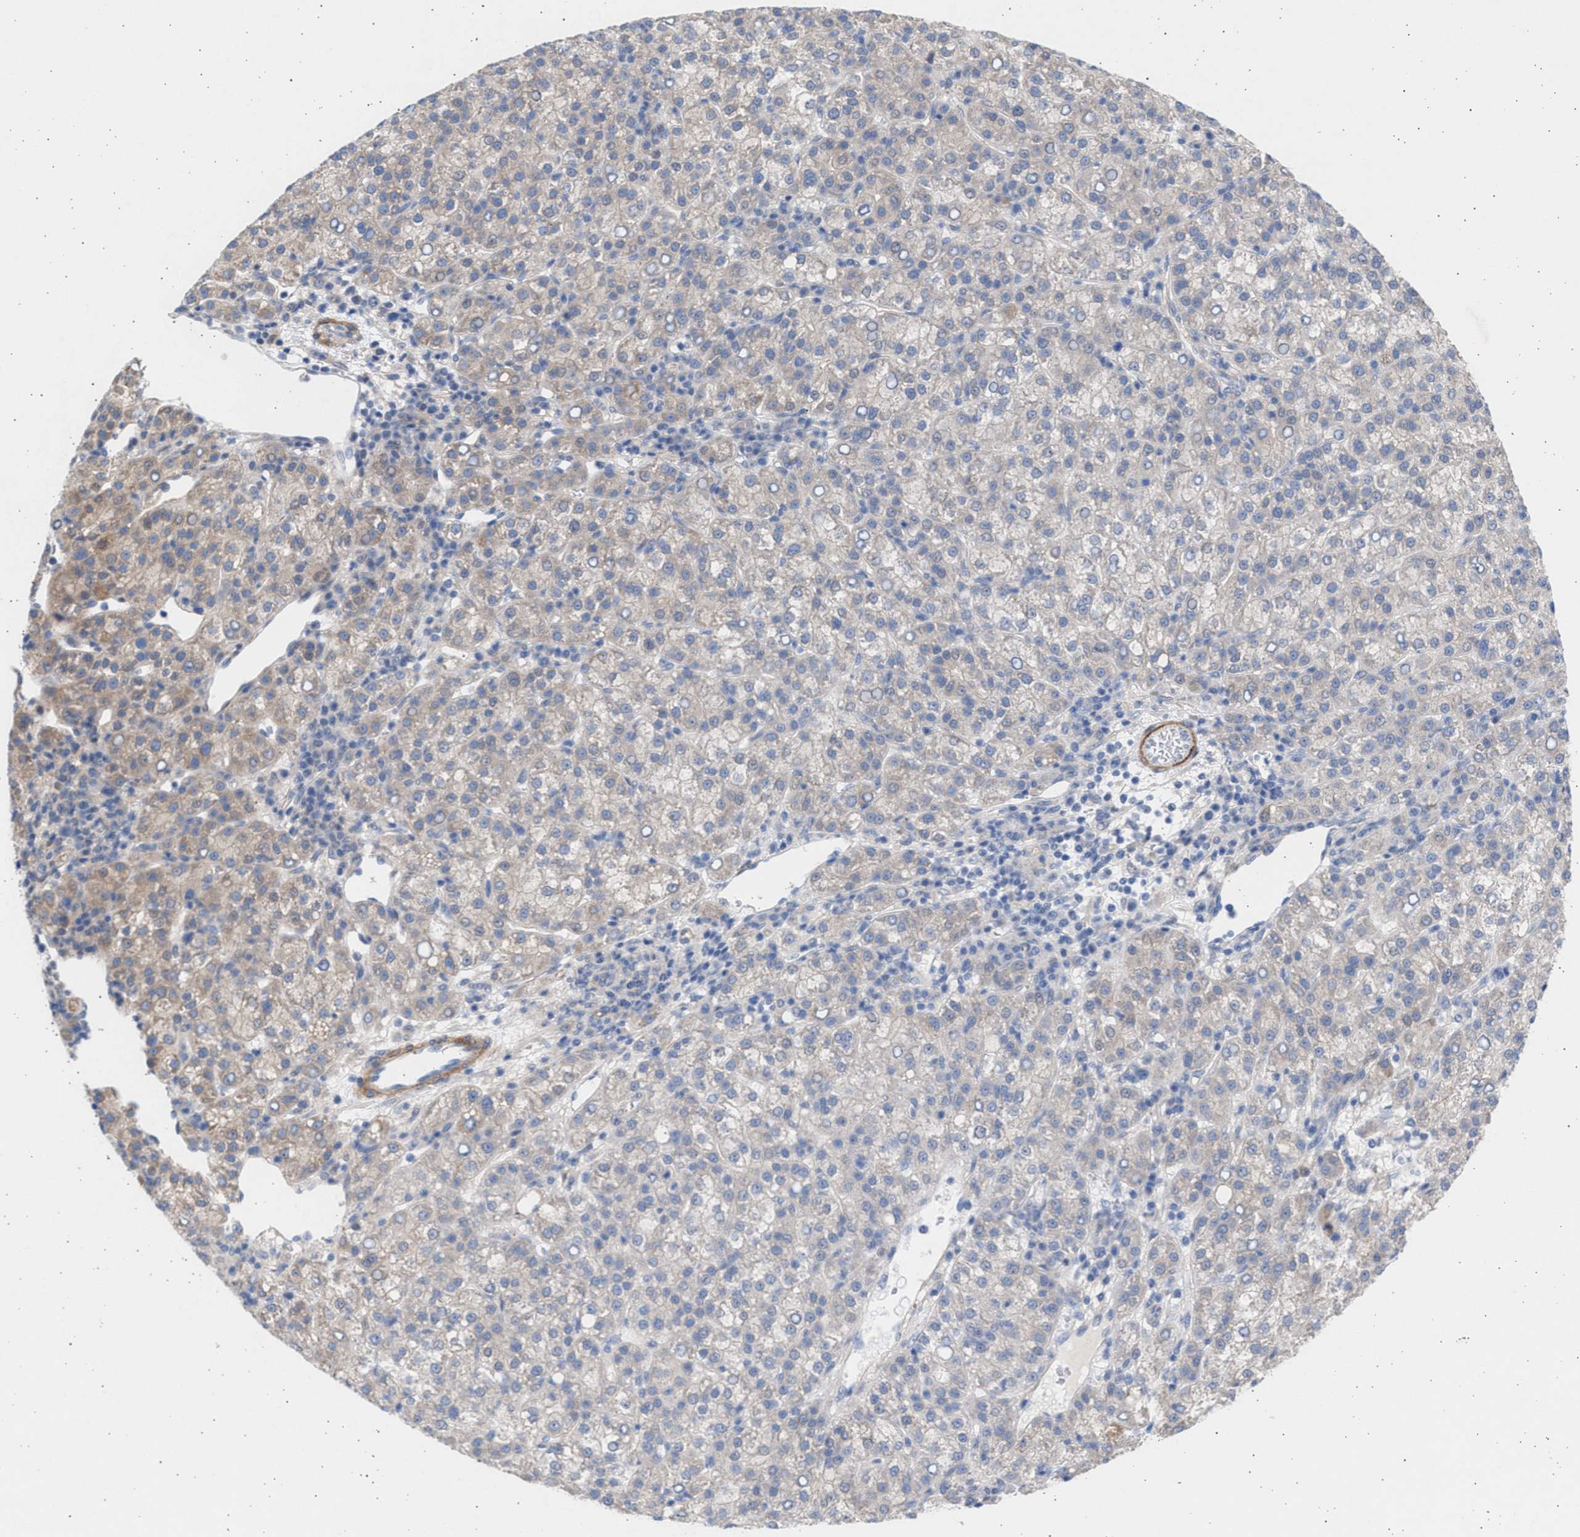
{"staining": {"intensity": "weak", "quantity": "<25%", "location": "cytoplasmic/membranous"}, "tissue": "liver cancer", "cell_type": "Tumor cells", "image_type": "cancer", "snomed": [{"axis": "morphology", "description": "Carcinoma, Hepatocellular, NOS"}, {"axis": "topography", "description": "Liver"}], "caption": "Liver hepatocellular carcinoma was stained to show a protein in brown. There is no significant positivity in tumor cells. (Stains: DAB (3,3'-diaminobenzidine) immunohistochemistry (IHC) with hematoxylin counter stain, Microscopy: brightfield microscopy at high magnification).", "gene": "NBR1", "patient": {"sex": "female", "age": 58}}